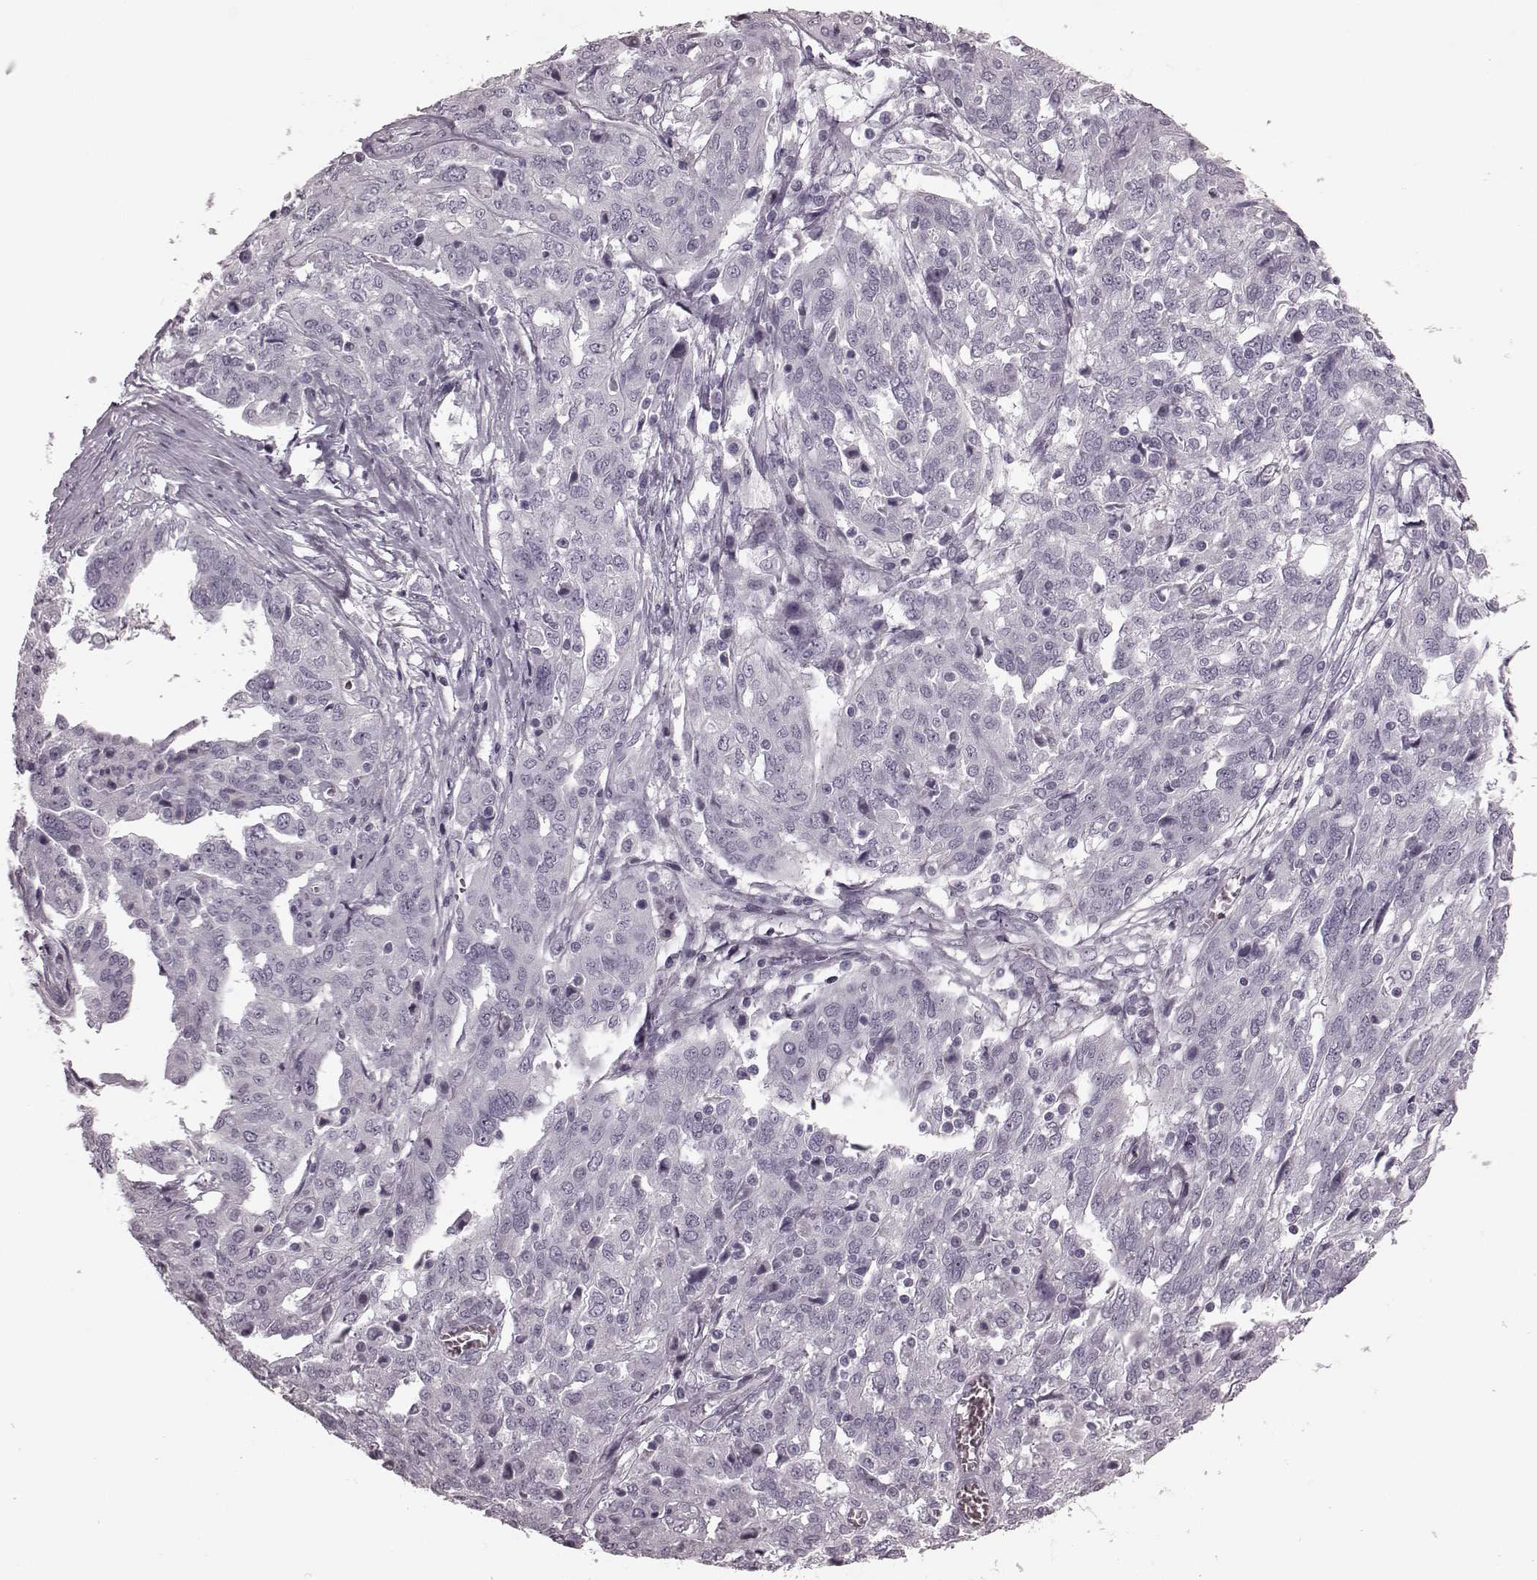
{"staining": {"intensity": "negative", "quantity": "none", "location": "none"}, "tissue": "ovarian cancer", "cell_type": "Tumor cells", "image_type": "cancer", "snomed": [{"axis": "morphology", "description": "Cystadenocarcinoma, serous, NOS"}, {"axis": "topography", "description": "Ovary"}], "caption": "IHC histopathology image of human ovarian cancer stained for a protein (brown), which displays no staining in tumor cells.", "gene": "TRPM1", "patient": {"sex": "female", "age": 67}}